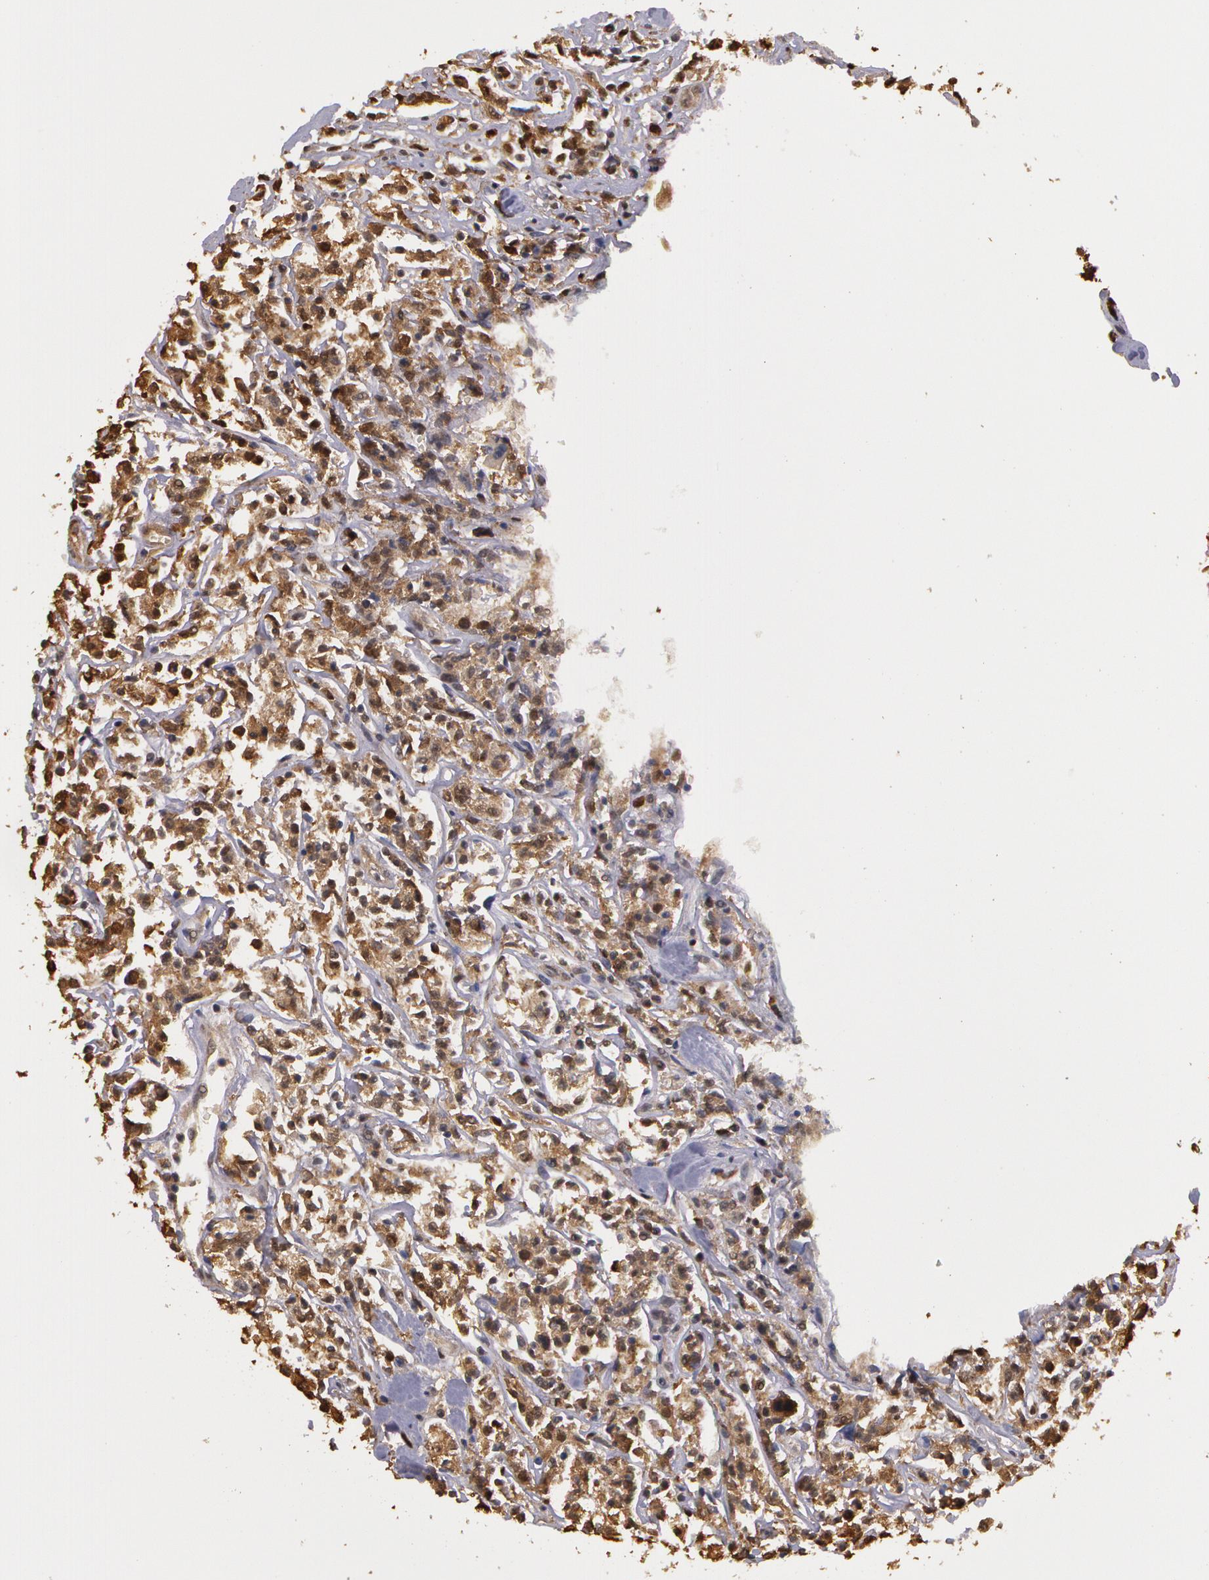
{"staining": {"intensity": "weak", "quantity": ">75%", "location": "cytoplasmic/membranous"}, "tissue": "lymphoma", "cell_type": "Tumor cells", "image_type": "cancer", "snomed": [{"axis": "morphology", "description": "Malignant lymphoma, non-Hodgkin's type, Low grade"}, {"axis": "topography", "description": "Small intestine"}], "caption": "Lymphoma stained with a brown dye displays weak cytoplasmic/membranous positive positivity in approximately >75% of tumor cells.", "gene": "AHSA1", "patient": {"sex": "female", "age": 59}}